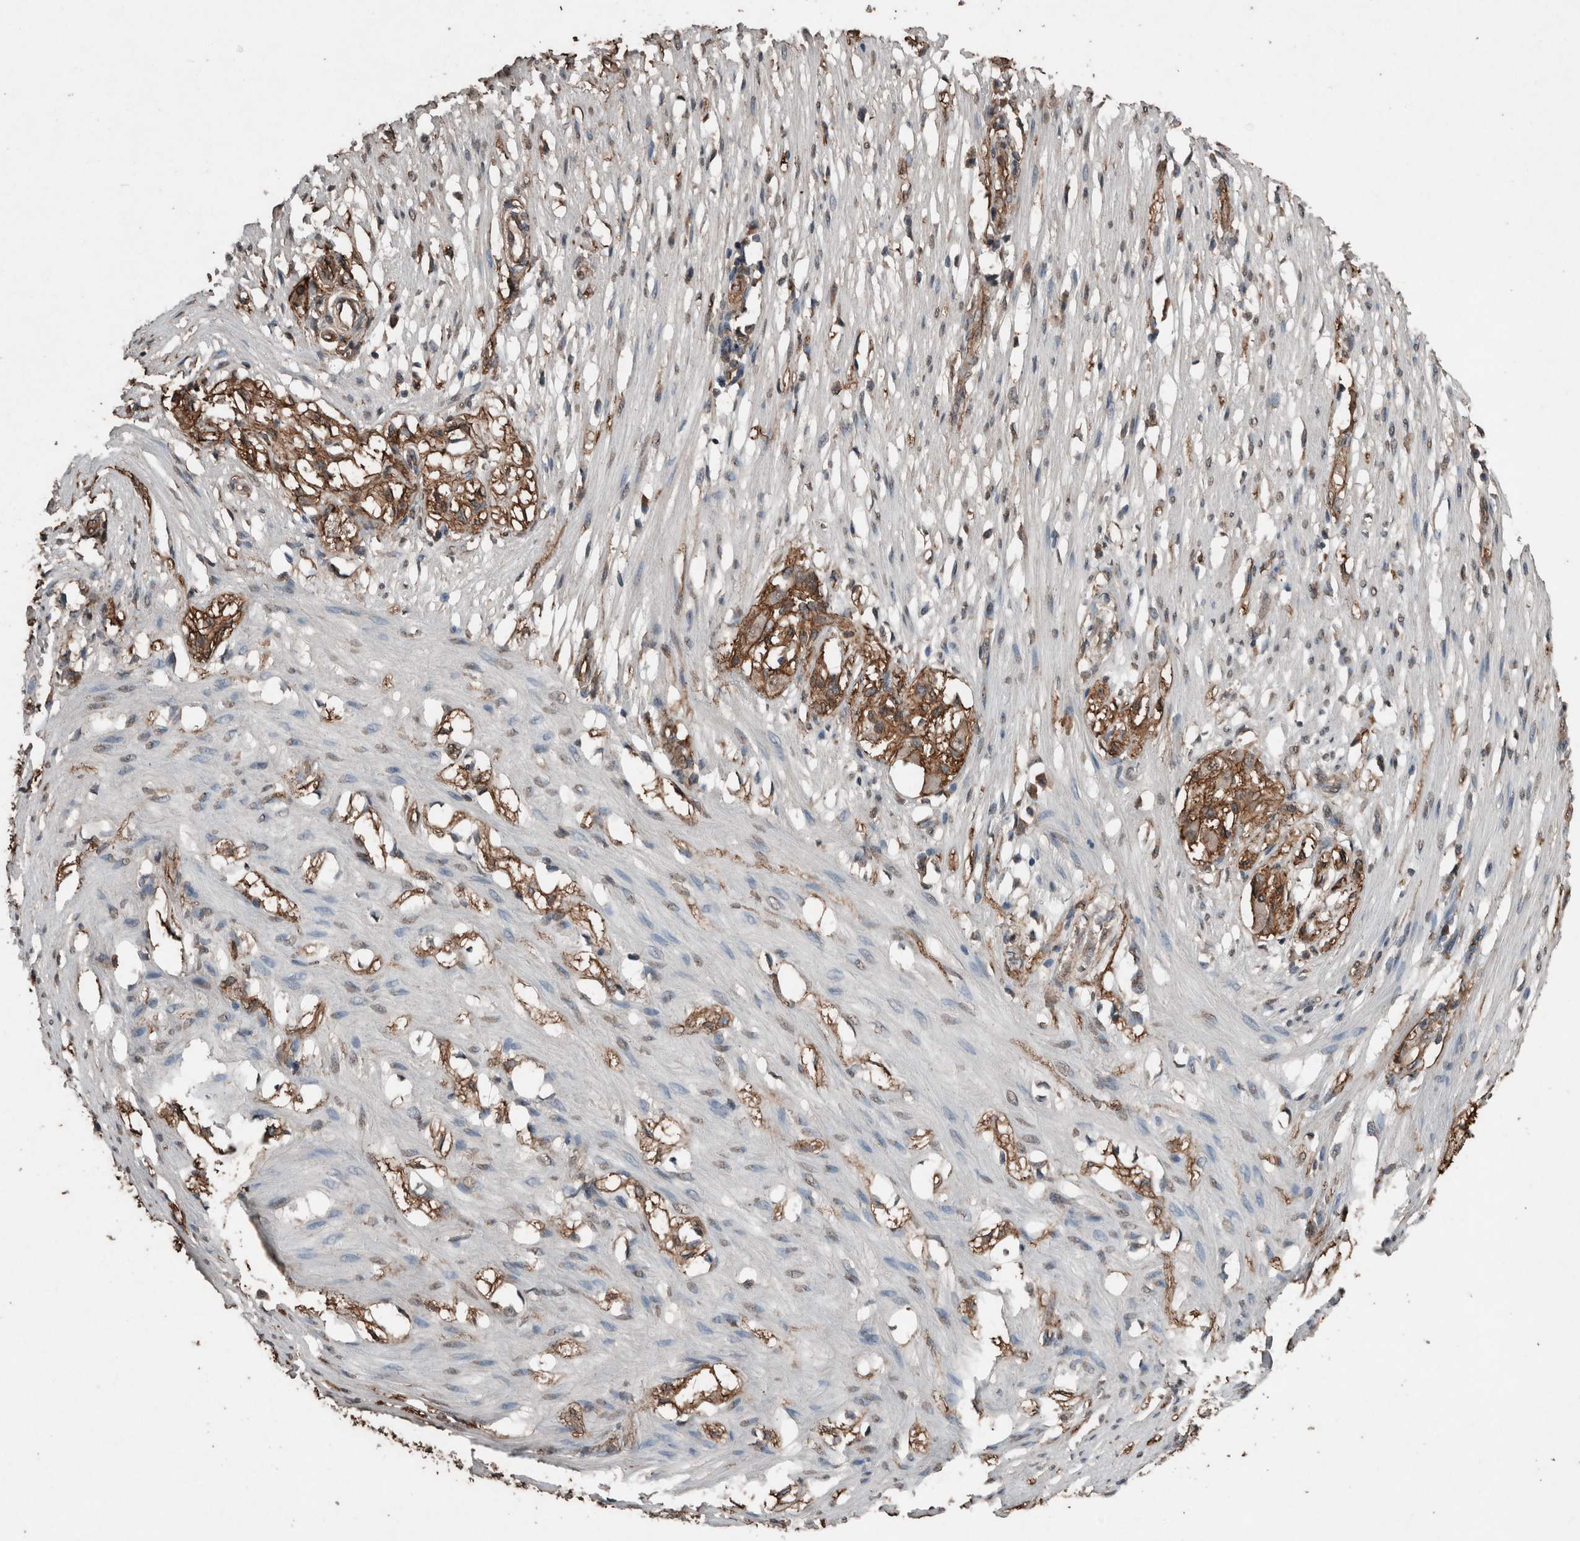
{"staining": {"intensity": "negative", "quantity": "none", "location": "none"}, "tissue": "smooth muscle", "cell_type": "Smooth muscle cells", "image_type": "normal", "snomed": [{"axis": "morphology", "description": "Normal tissue, NOS"}, {"axis": "morphology", "description": "Adenocarcinoma, NOS"}, {"axis": "topography", "description": "Smooth muscle"}, {"axis": "topography", "description": "Colon"}], "caption": "DAB immunohistochemical staining of unremarkable smooth muscle shows no significant positivity in smooth muscle cells. (DAB (3,3'-diaminobenzidine) immunohistochemistry with hematoxylin counter stain).", "gene": "S100A10", "patient": {"sex": "male", "age": 14}}